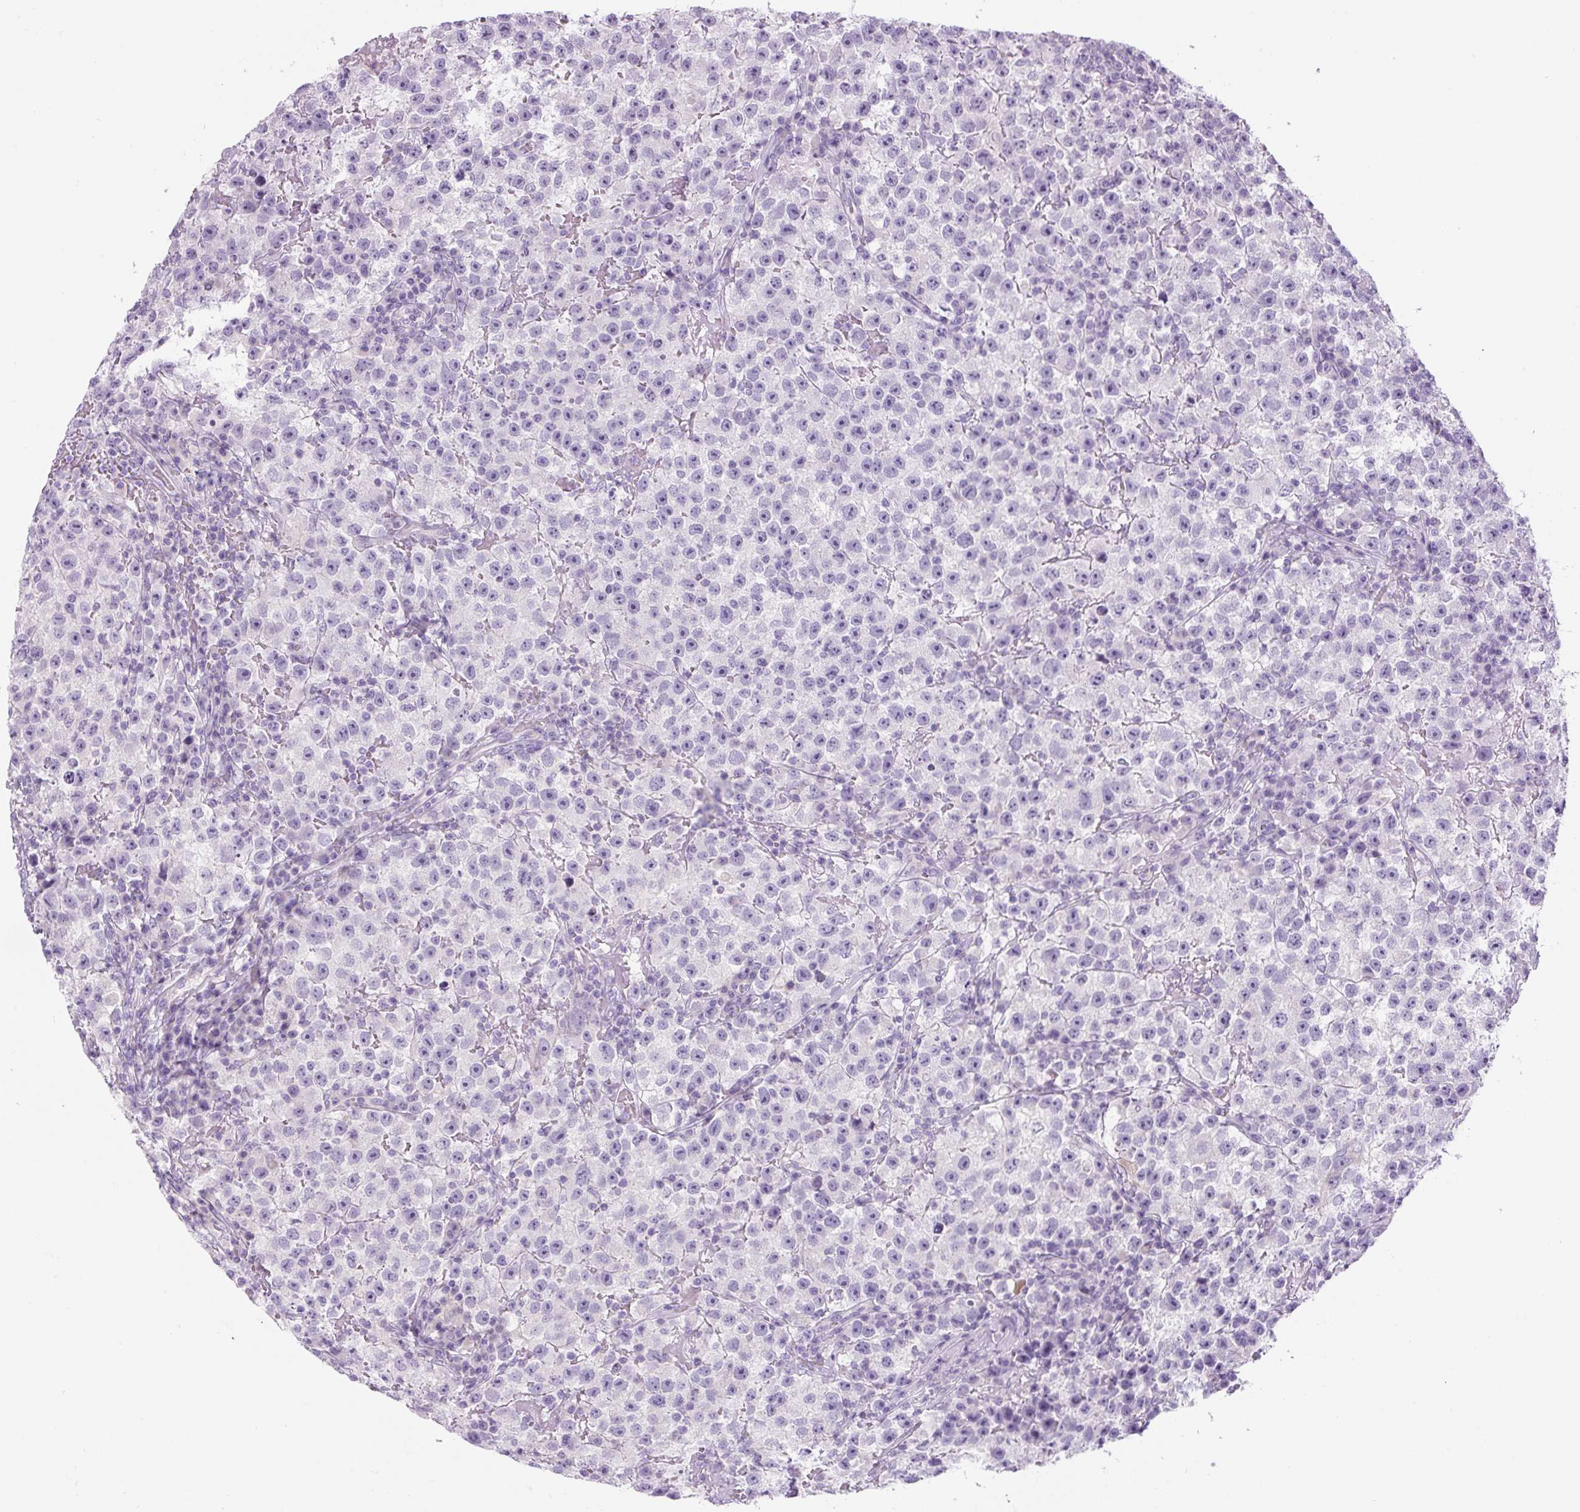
{"staining": {"intensity": "negative", "quantity": "none", "location": "none"}, "tissue": "testis cancer", "cell_type": "Tumor cells", "image_type": "cancer", "snomed": [{"axis": "morphology", "description": "Seminoma, NOS"}, {"axis": "topography", "description": "Testis"}], "caption": "The immunohistochemistry (IHC) photomicrograph has no significant staining in tumor cells of seminoma (testis) tissue.", "gene": "YIF1B", "patient": {"sex": "male", "age": 22}}